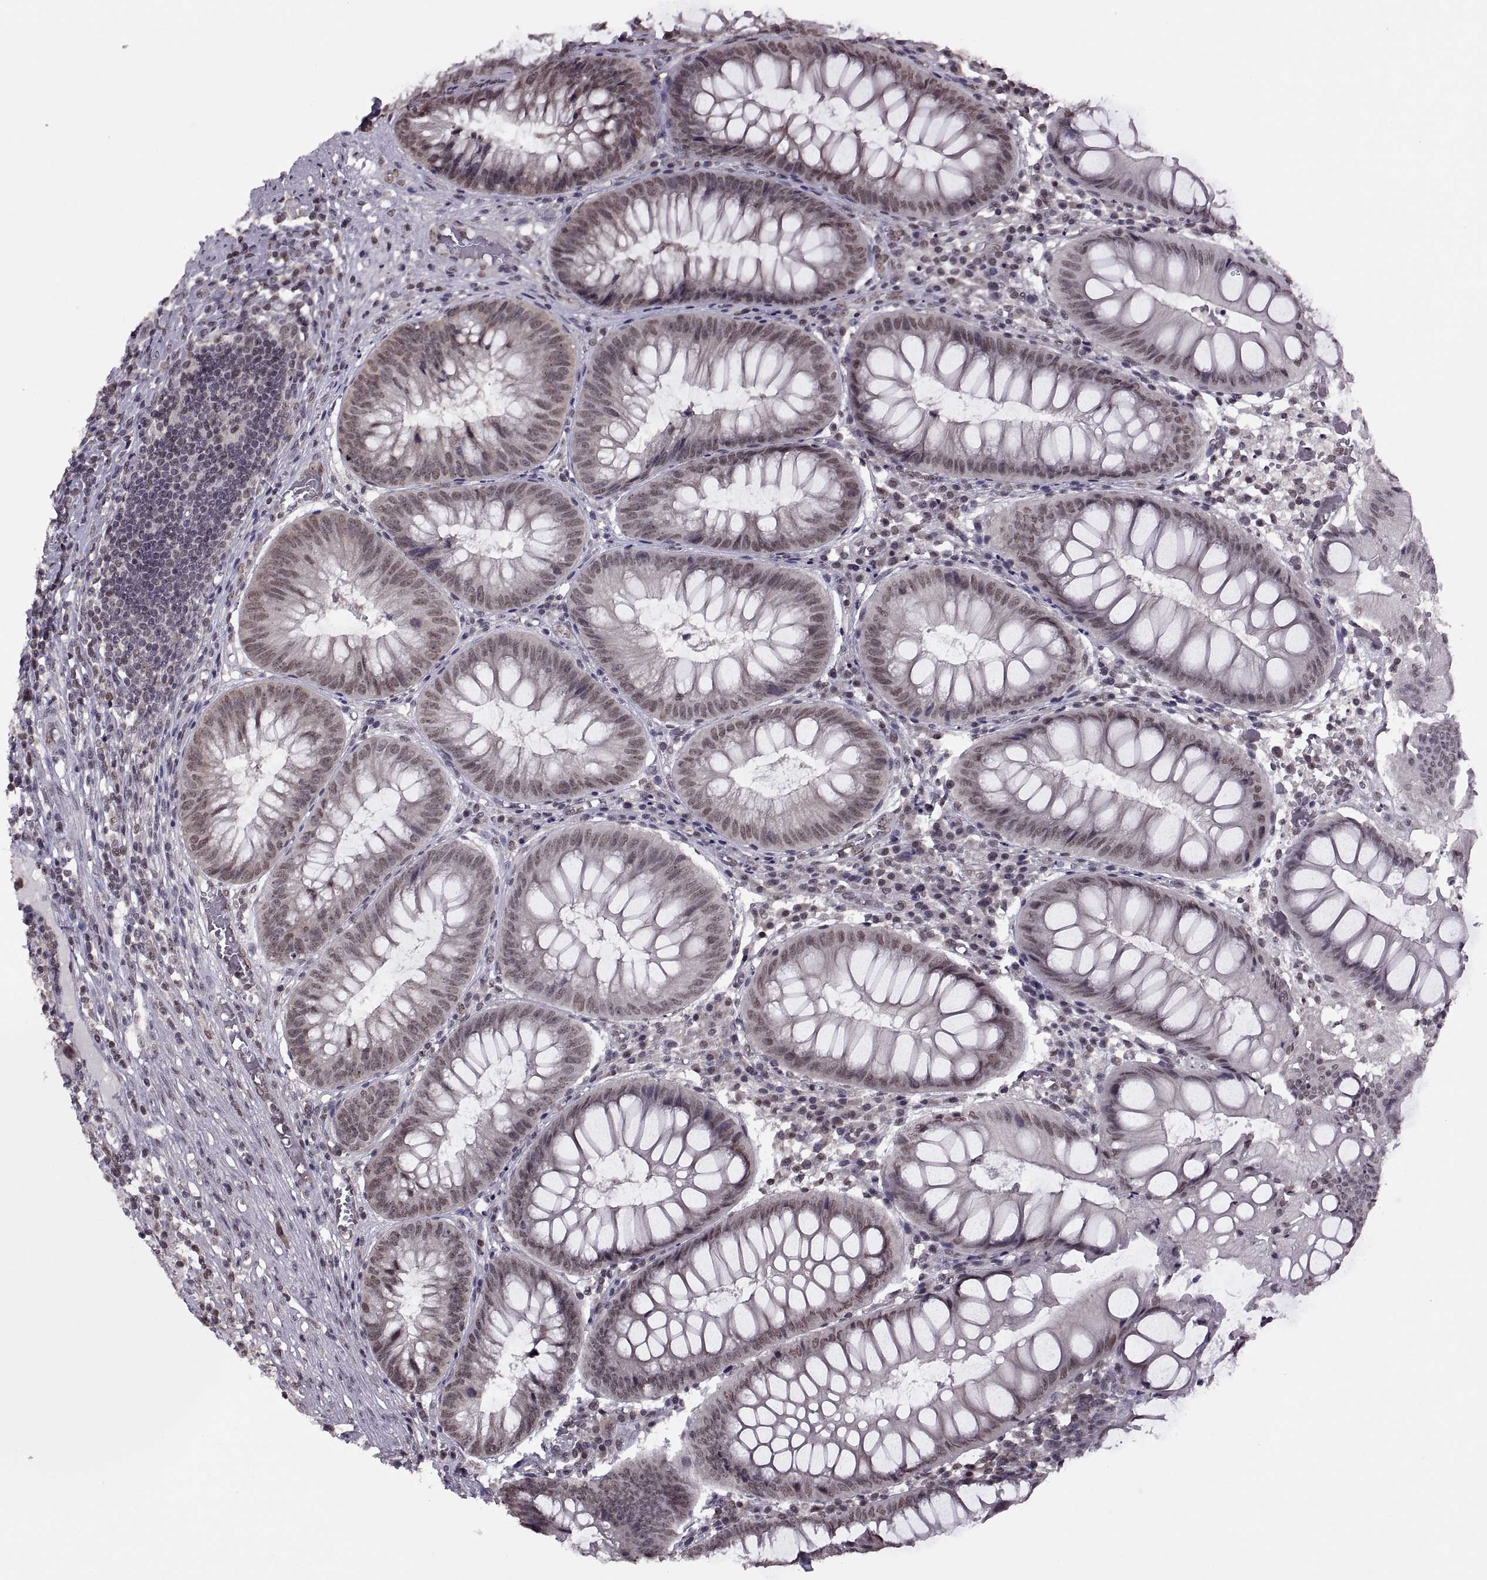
{"staining": {"intensity": "weak", "quantity": ">75%", "location": "nuclear"}, "tissue": "appendix", "cell_type": "Glandular cells", "image_type": "normal", "snomed": [{"axis": "morphology", "description": "Normal tissue, NOS"}, {"axis": "morphology", "description": "Inflammation, NOS"}, {"axis": "topography", "description": "Appendix"}], "caption": "Immunohistochemistry micrograph of benign appendix: appendix stained using immunohistochemistry (IHC) exhibits low levels of weak protein expression localized specifically in the nuclear of glandular cells, appearing as a nuclear brown color.", "gene": "INTS3", "patient": {"sex": "male", "age": 16}}